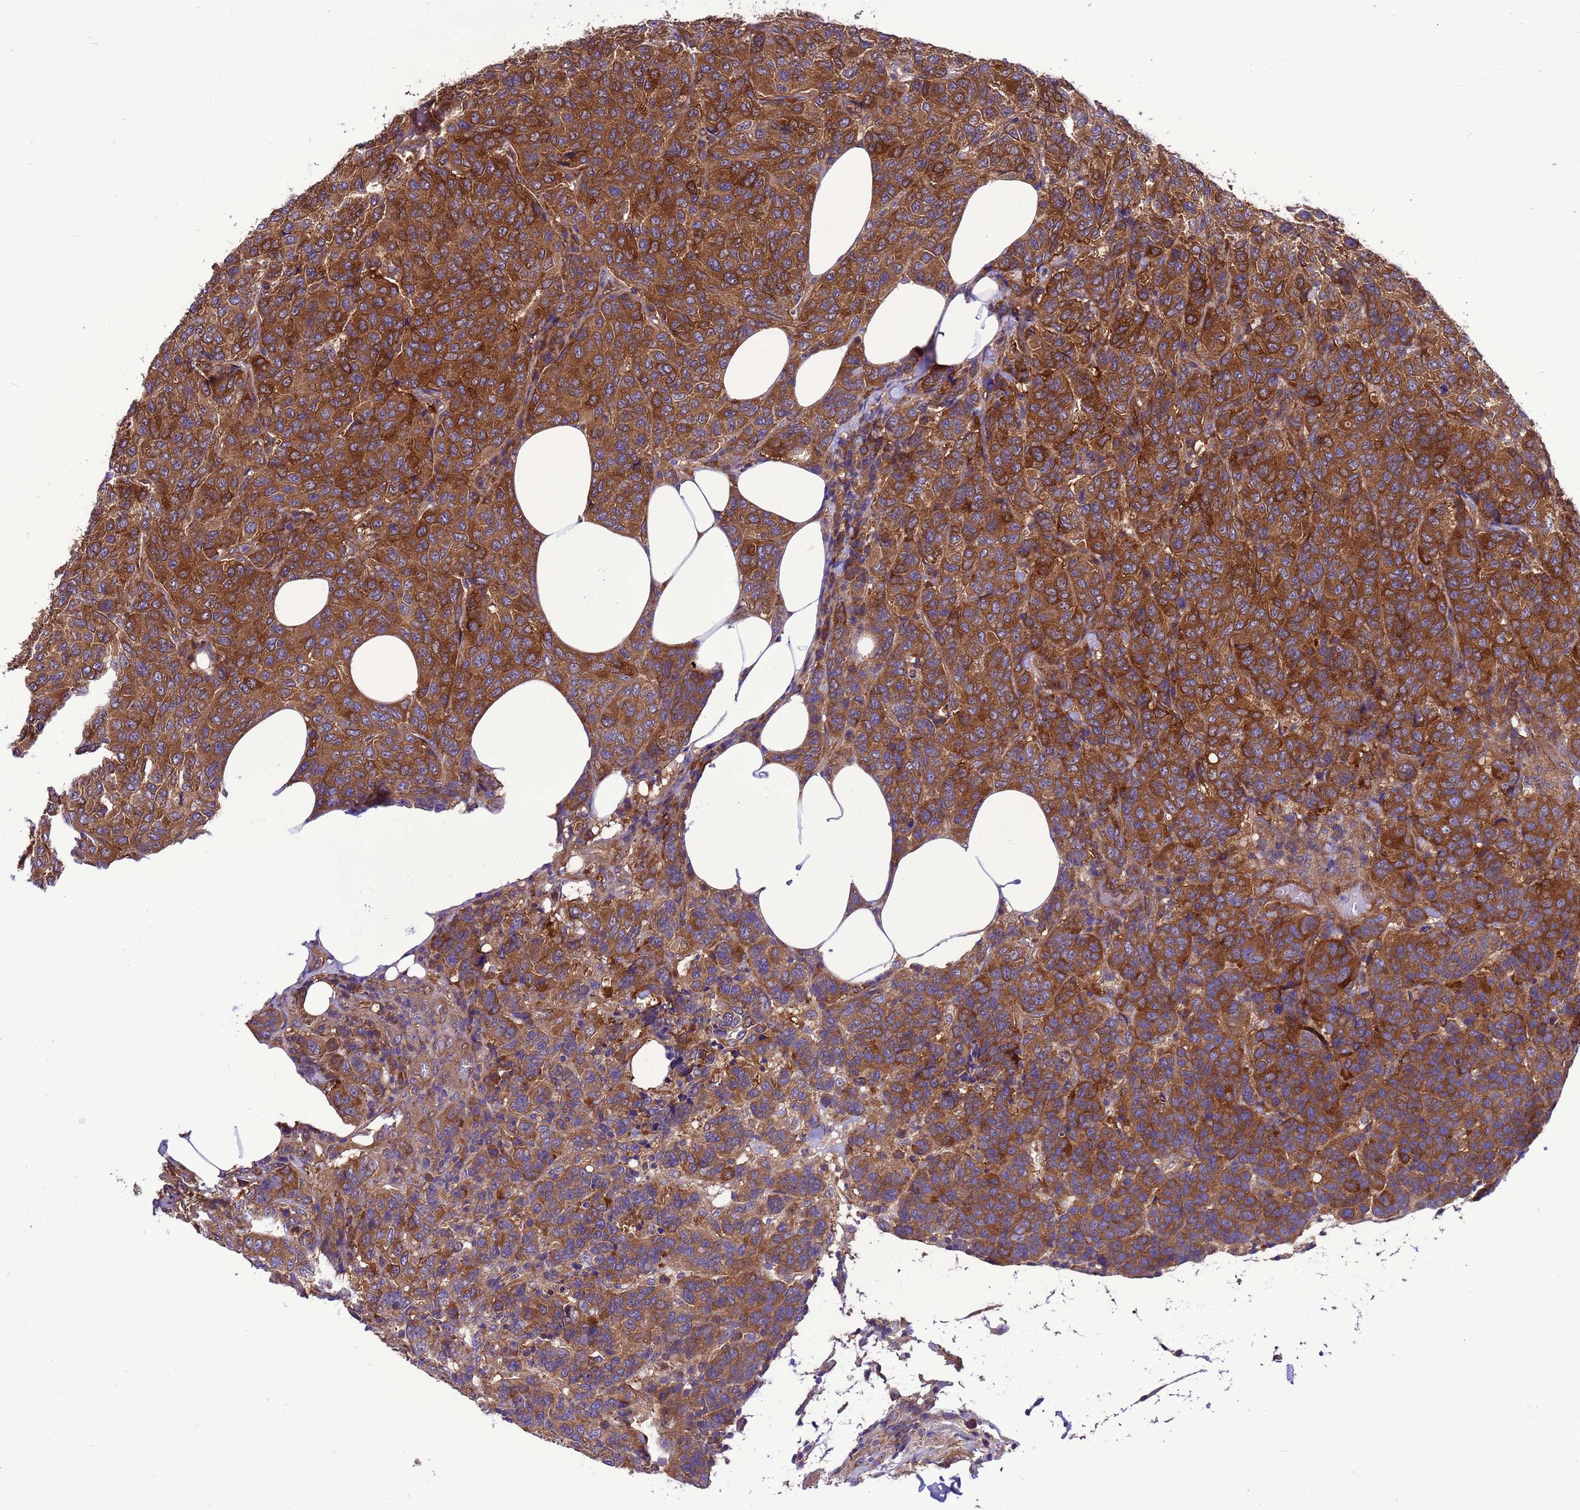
{"staining": {"intensity": "strong", "quantity": ">75%", "location": "cytoplasmic/membranous"}, "tissue": "breast cancer", "cell_type": "Tumor cells", "image_type": "cancer", "snomed": [{"axis": "morphology", "description": "Duct carcinoma"}, {"axis": "topography", "description": "Breast"}], "caption": "This micrograph displays breast cancer stained with immunohistochemistry to label a protein in brown. The cytoplasmic/membranous of tumor cells show strong positivity for the protein. Nuclei are counter-stained blue.", "gene": "RABEP2", "patient": {"sex": "female", "age": 55}}